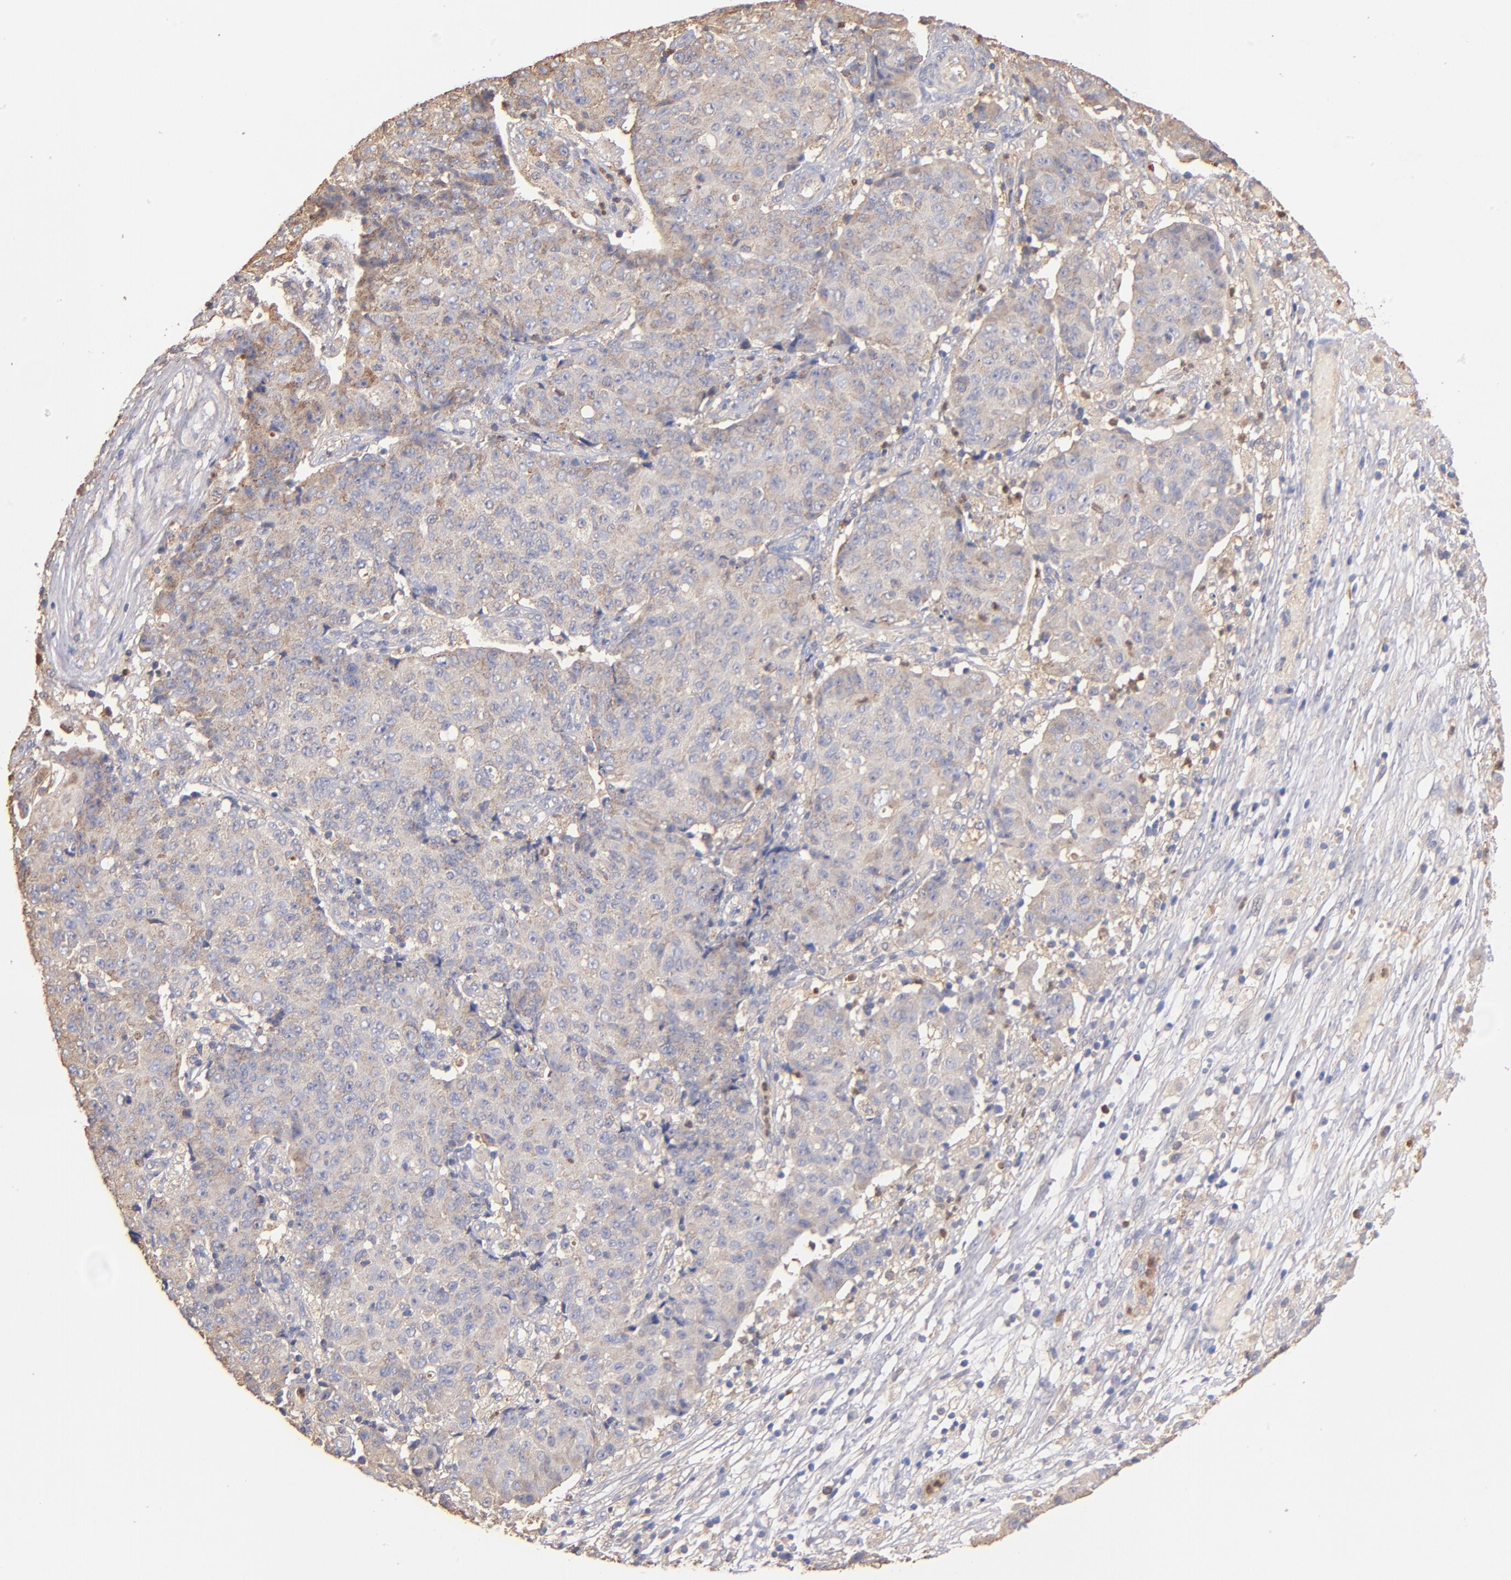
{"staining": {"intensity": "weak", "quantity": ">75%", "location": "cytoplasmic/membranous"}, "tissue": "ovarian cancer", "cell_type": "Tumor cells", "image_type": "cancer", "snomed": [{"axis": "morphology", "description": "Carcinoma, endometroid"}, {"axis": "topography", "description": "Ovary"}], "caption": "Immunohistochemistry histopathology image of ovarian cancer (endometroid carcinoma) stained for a protein (brown), which demonstrates low levels of weak cytoplasmic/membranous positivity in about >75% of tumor cells.", "gene": "RO60", "patient": {"sex": "female", "age": 42}}